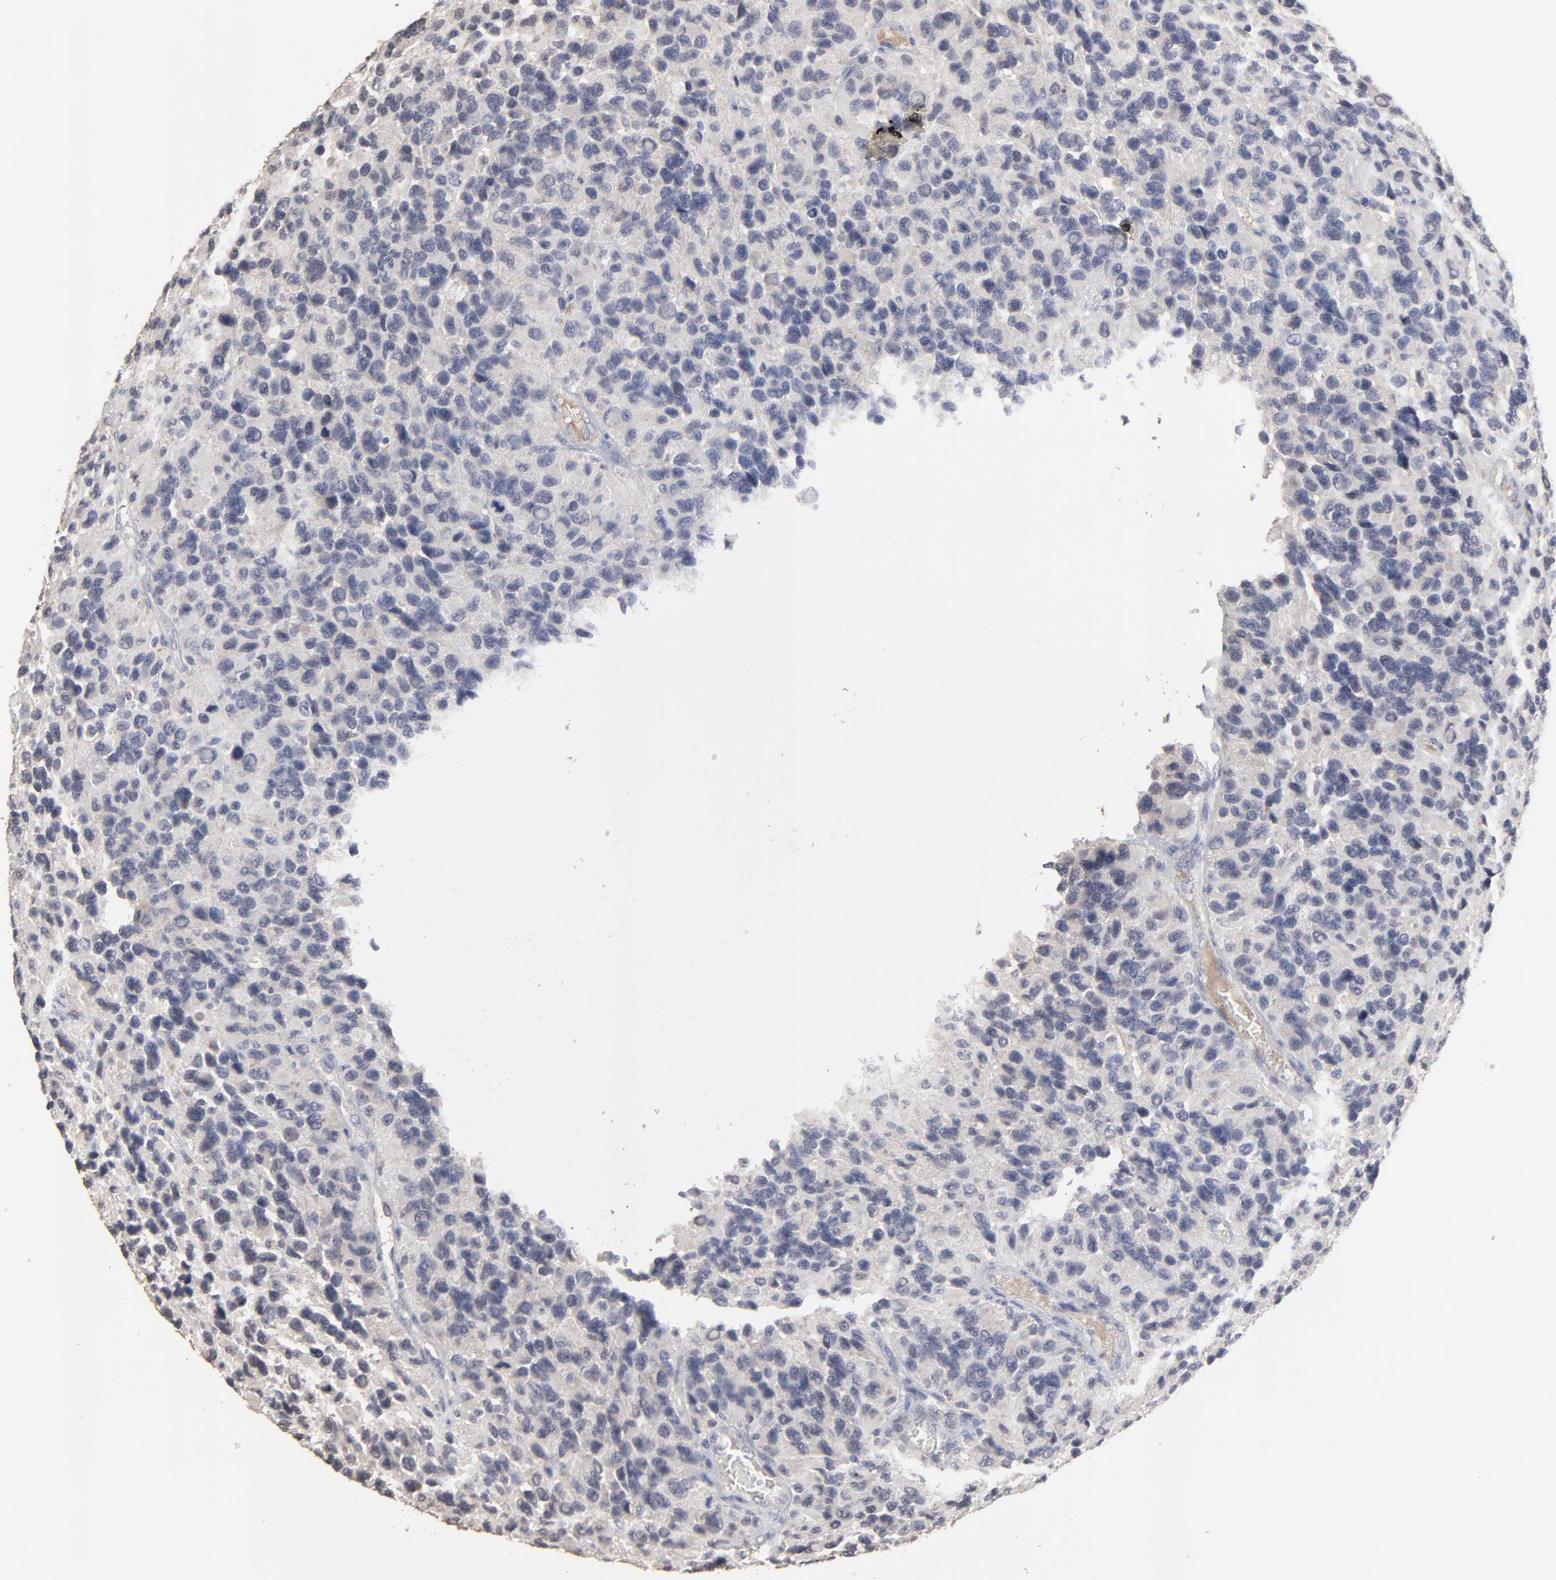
{"staining": {"intensity": "negative", "quantity": "none", "location": "none"}, "tissue": "glioma", "cell_type": "Tumor cells", "image_type": "cancer", "snomed": [{"axis": "morphology", "description": "Glioma, malignant, High grade"}, {"axis": "topography", "description": "Brain"}], "caption": "This is an immunohistochemistry (IHC) photomicrograph of human glioma. There is no positivity in tumor cells.", "gene": "VPREB3", "patient": {"sex": "male", "age": 77}}